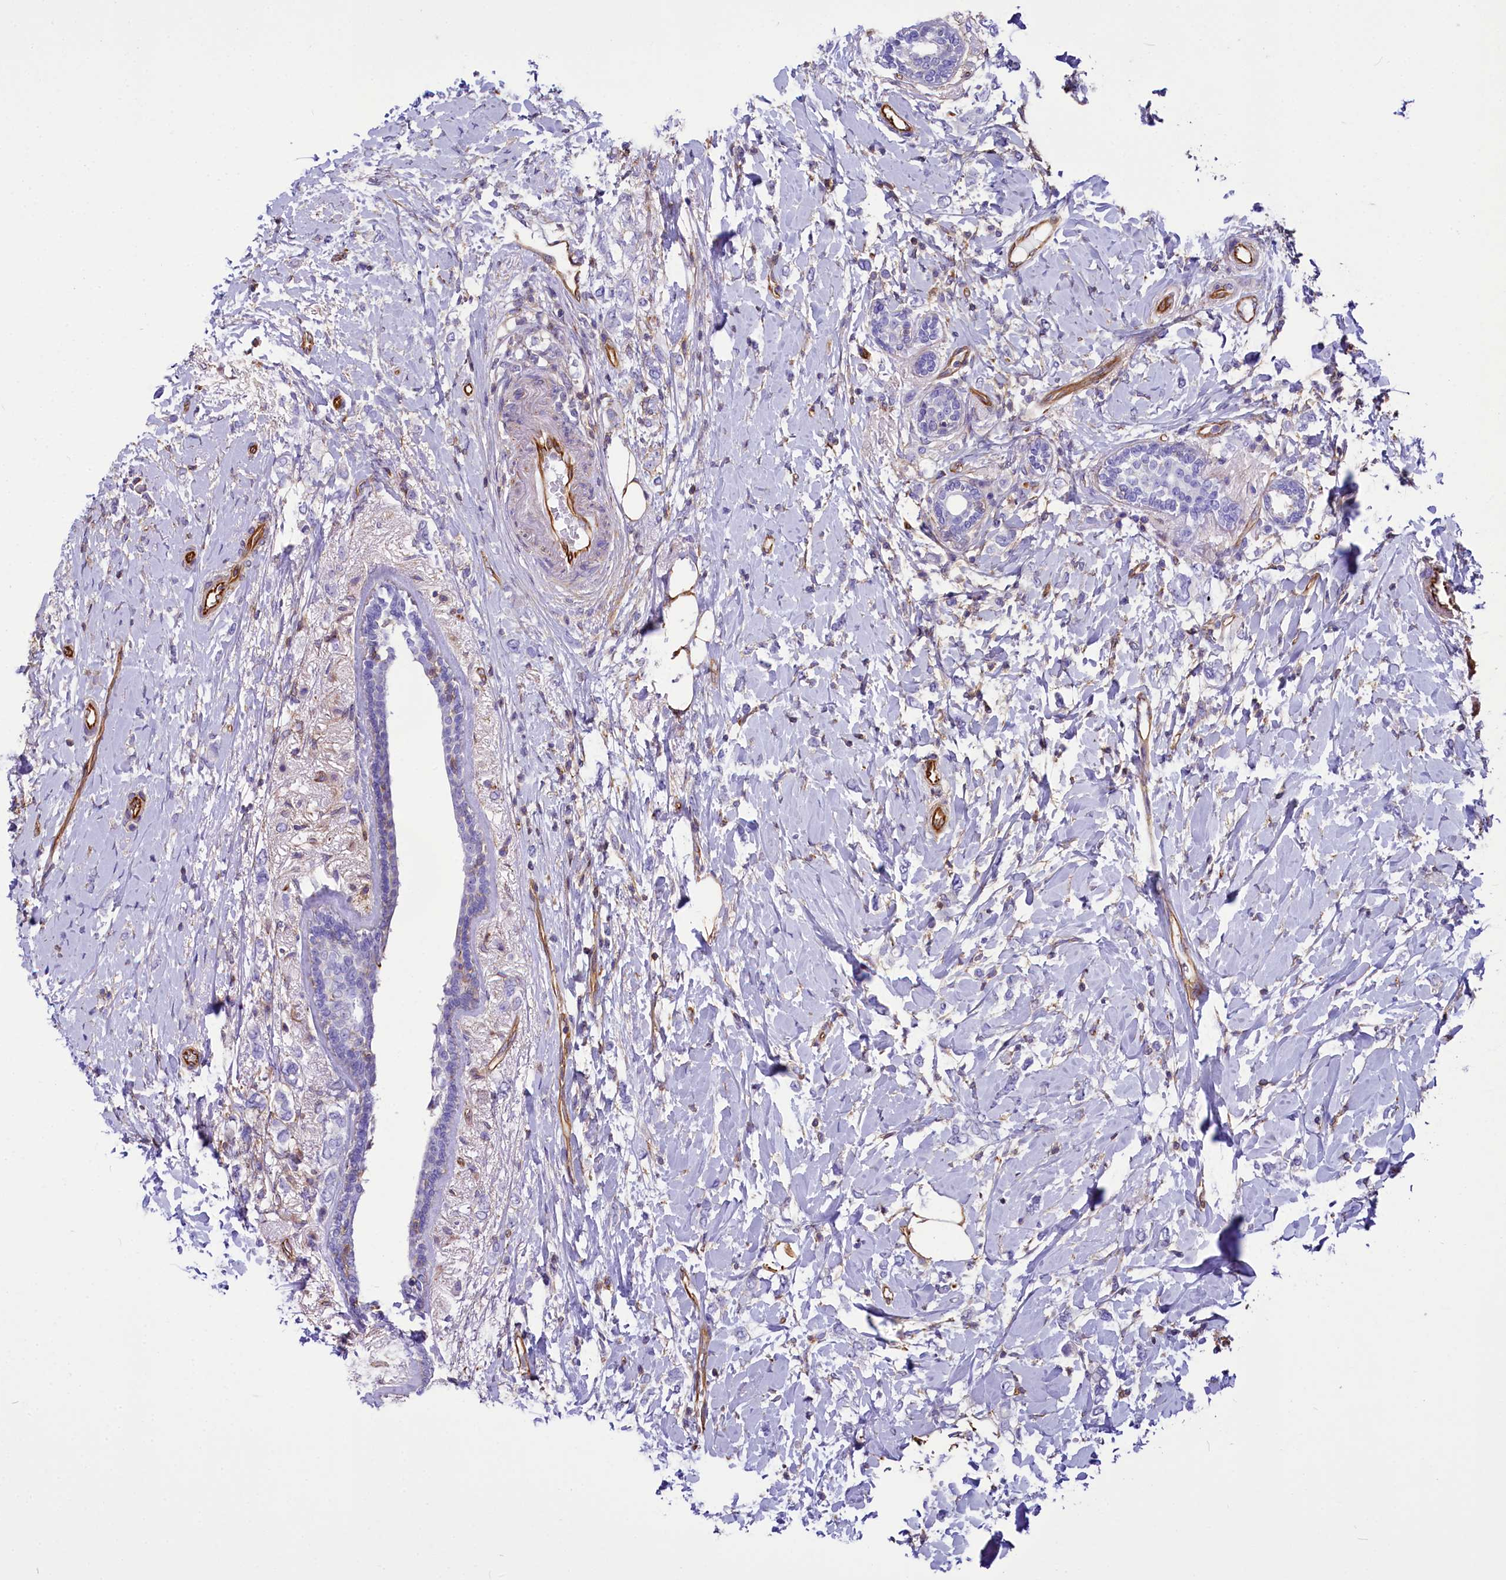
{"staining": {"intensity": "negative", "quantity": "none", "location": "none"}, "tissue": "breast cancer", "cell_type": "Tumor cells", "image_type": "cancer", "snomed": [{"axis": "morphology", "description": "Normal tissue, NOS"}, {"axis": "morphology", "description": "Lobular carcinoma"}, {"axis": "topography", "description": "Breast"}], "caption": "This is an immunohistochemistry photomicrograph of breast cancer. There is no positivity in tumor cells.", "gene": "CD99", "patient": {"sex": "female", "age": 47}}